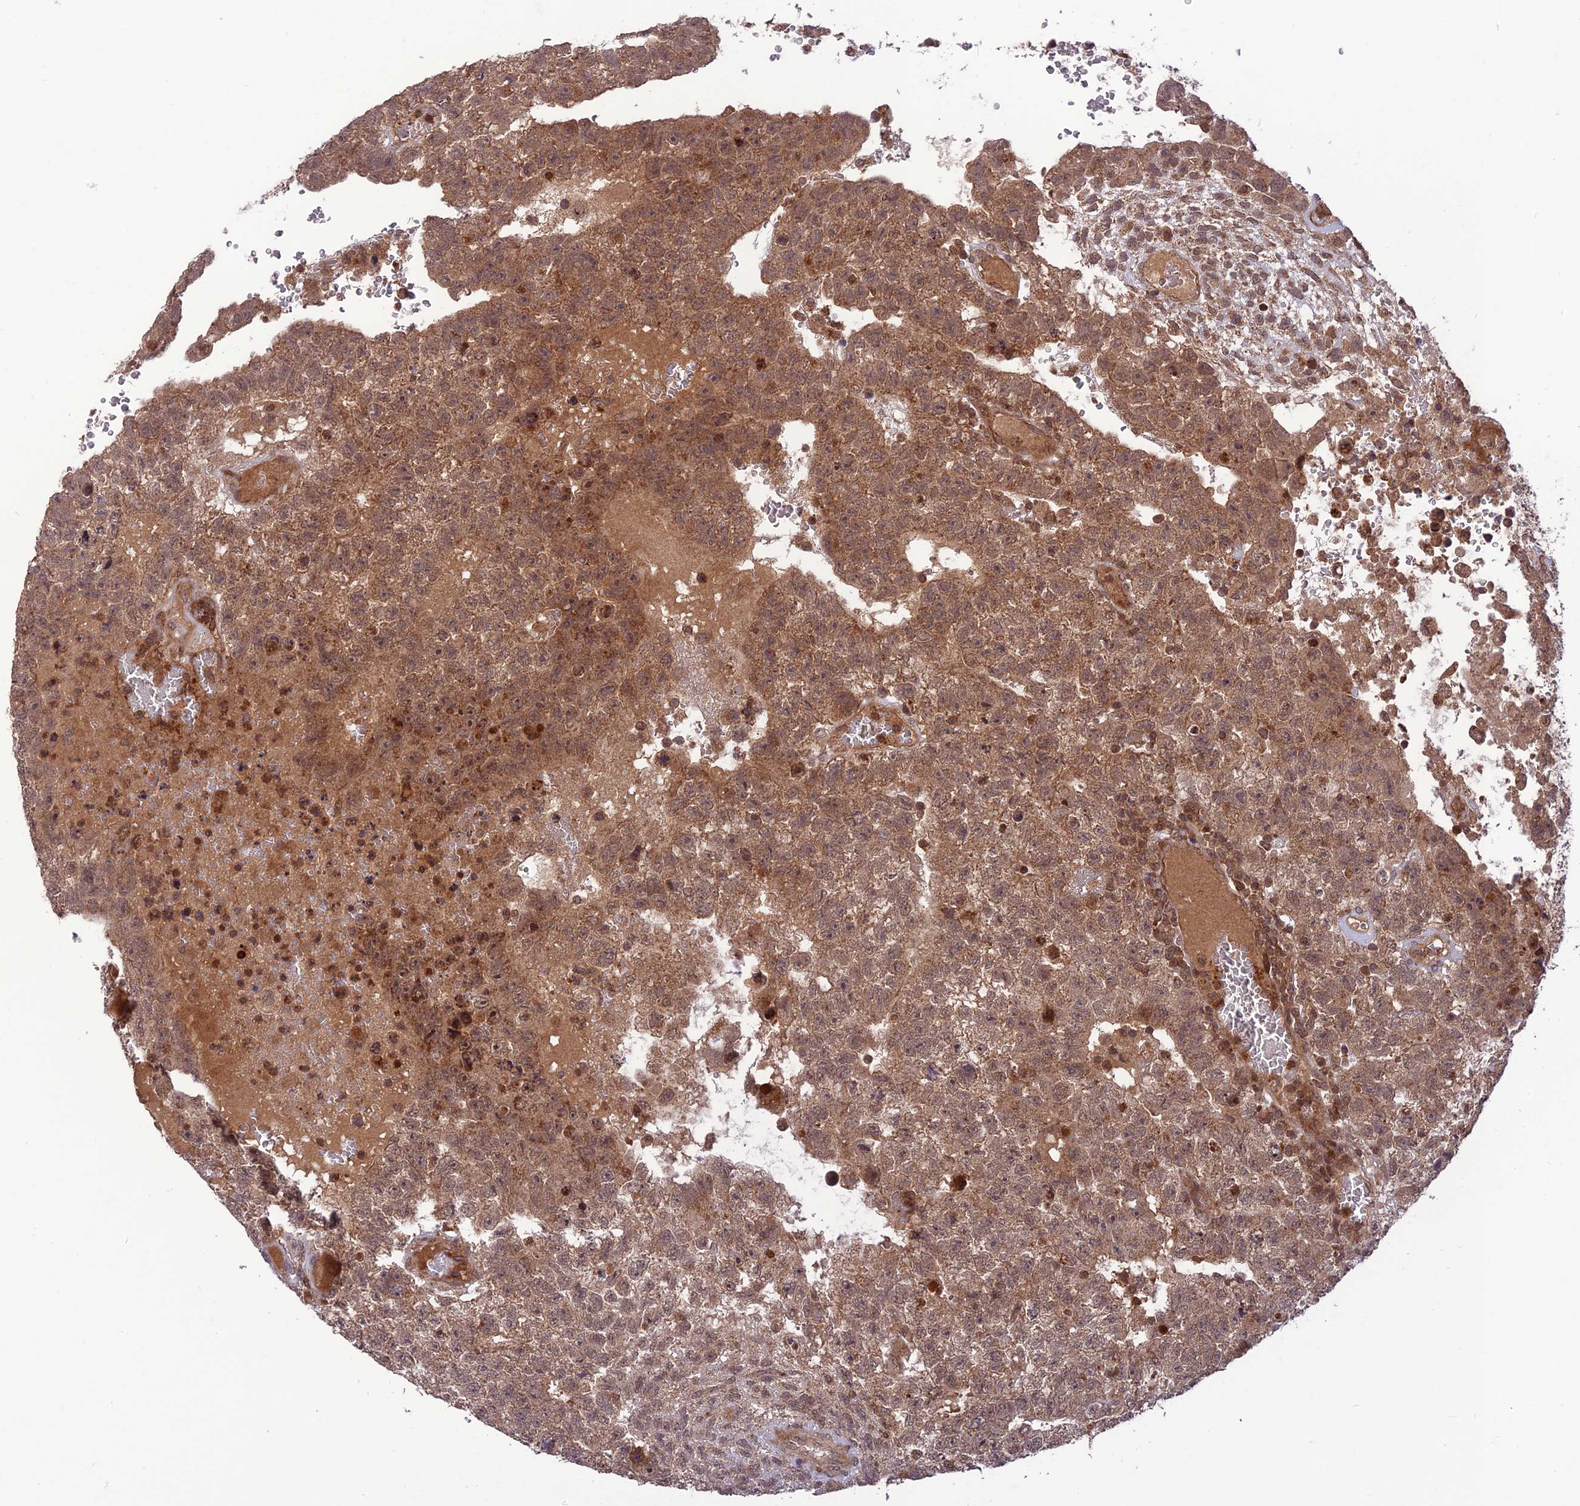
{"staining": {"intensity": "moderate", "quantity": "25%-75%", "location": "cytoplasmic/membranous,nuclear"}, "tissue": "testis cancer", "cell_type": "Tumor cells", "image_type": "cancer", "snomed": [{"axis": "morphology", "description": "Carcinoma, Embryonal, NOS"}, {"axis": "topography", "description": "Testis"}], "caption": "Immunohistochemical staining of testis cancer displays medium levels of moderate cytoplasmic/membranous and nuclear protein expression in about 25%-75% of tumor cells.", "gene": "NDUFC1", "patient": {"sex": "male", "age": 26}}